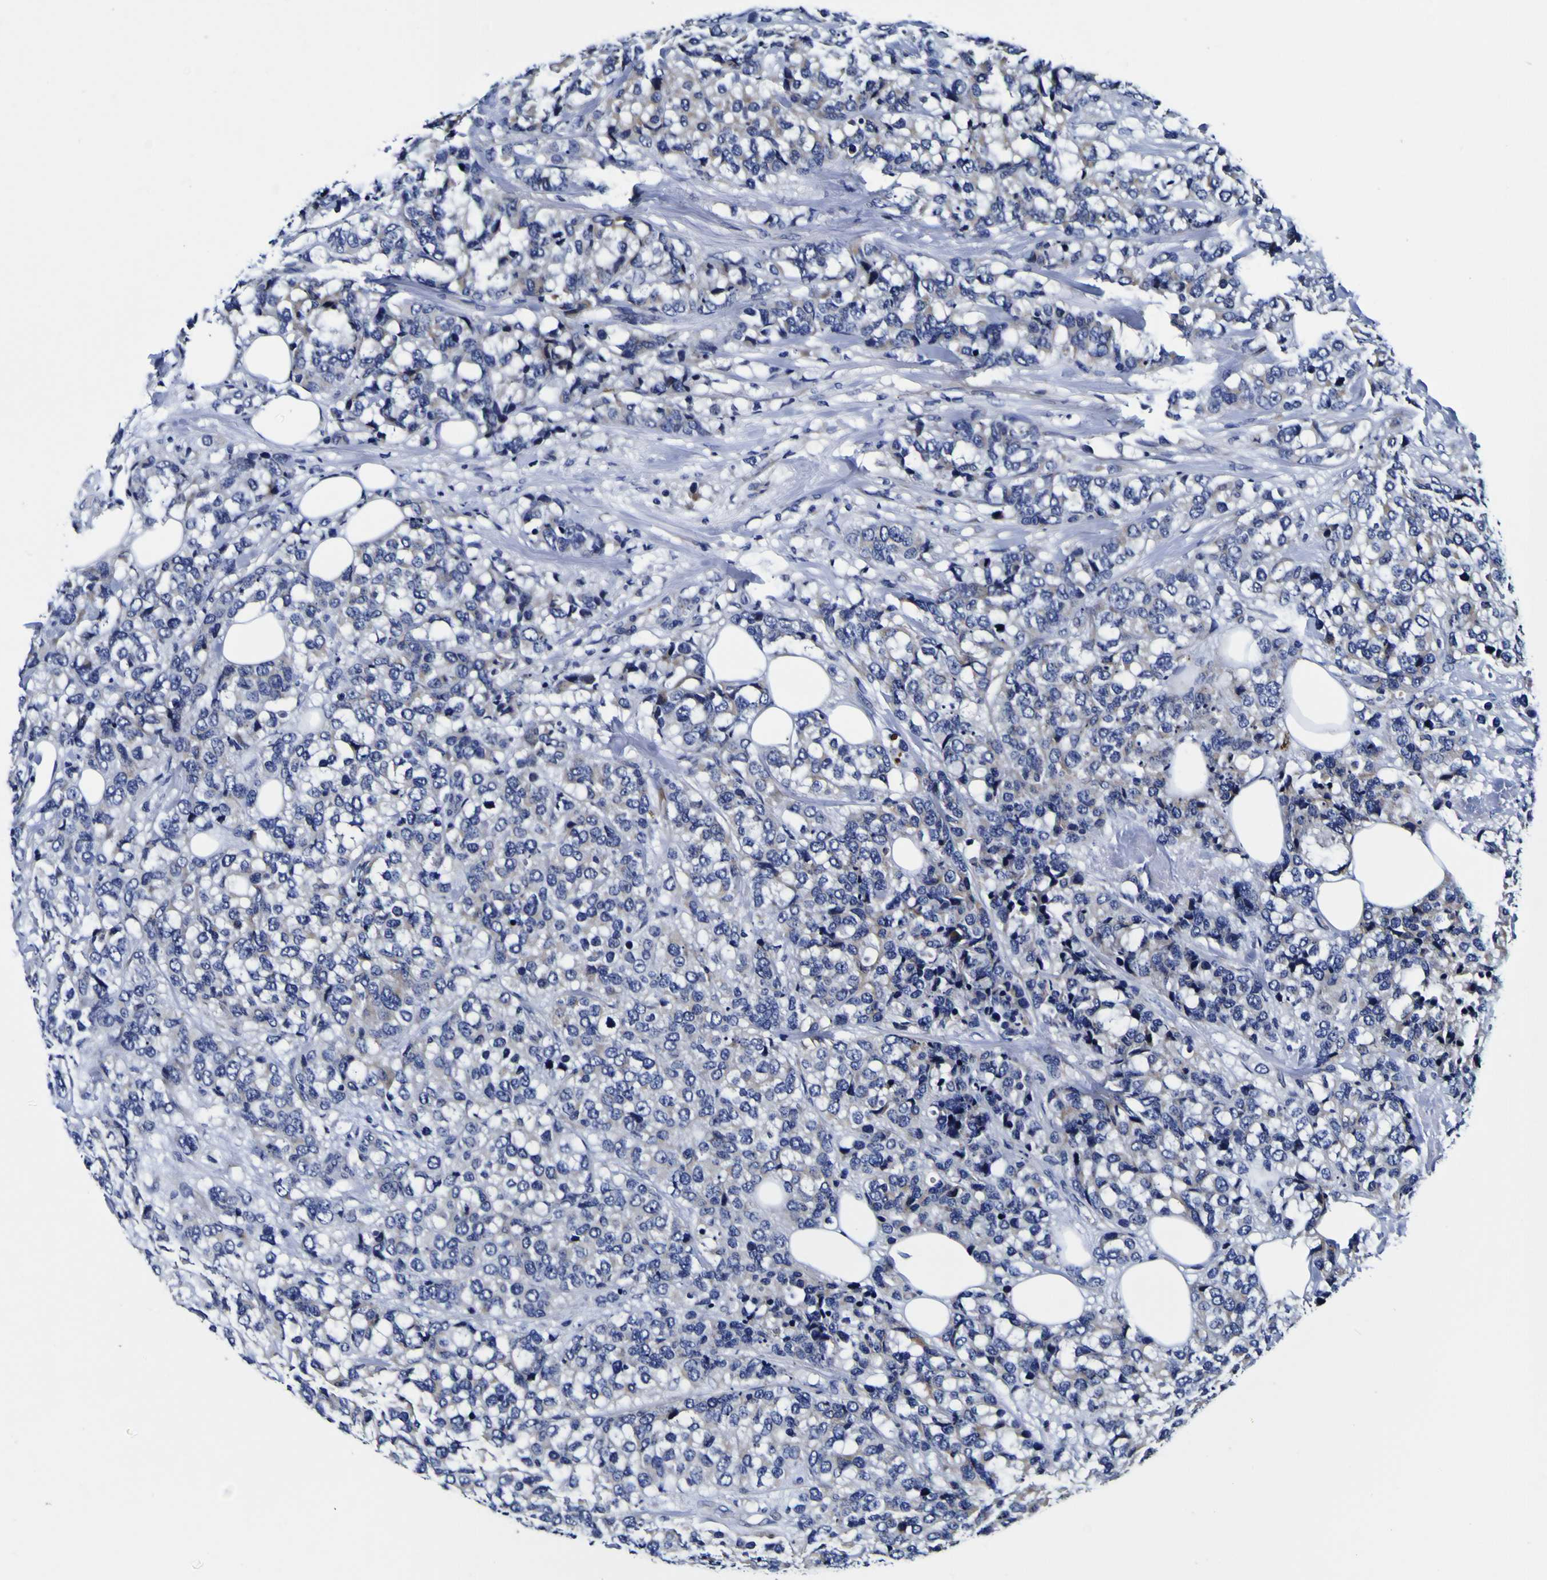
{"staining": {"intensity": "weak", "quantity": "<25%", "location": "cytoplasmic/membranous"}, "tissue": "breast cancer", "cell_type": "Tumor cells", "image_type": "cancer", "snomed": [{"axis": "morphology", "description": "Lobular carcinoma"}, {"axis": "topography", "description": "Breast"}], "caption": "Breast lobular carcinoma was stained to show a protein in brown. There is no significant positivity in tumor cells.", "gene": "PDLIM4", "patient": {"sex": "female", "age": 59}}